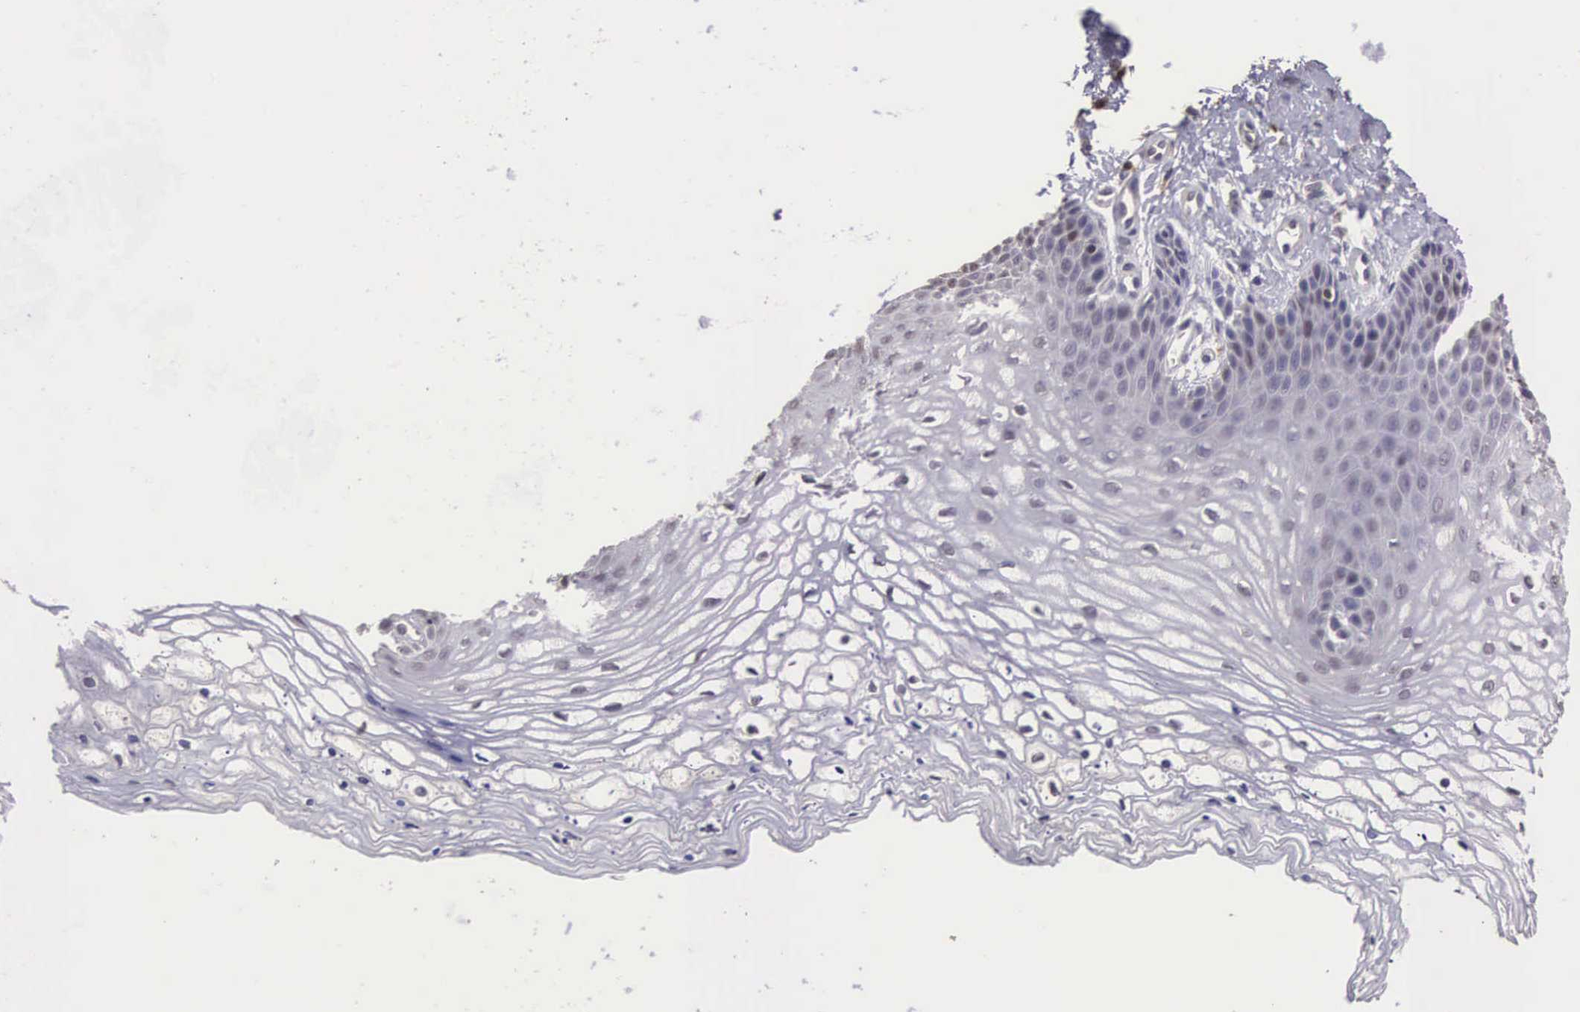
{"staining": {"intensity": "weak", "quantity": "<25%", "location": "cytoplasmic/membranous,nuclear"}, "tissue": "vagina", "cell_type": "Squamous epithelial cells", "image_type": "normal", "snomed": [{"axis": "morphology", "description": "Normal tissue, NOS"}, {"axis": "topography", "description": "Vagina"}], "caption": "Immunohistochemical staining of benign human vagina reveals no significant staining in squamous epithelial cells. The staining was performed using DAB to visualize the protein expression in brown, while the nuclei were stained in blue with hematoxylin (Magnification: 20x).", "gene": "CDC45", "patient": {"sex": "female", "age": 68}}